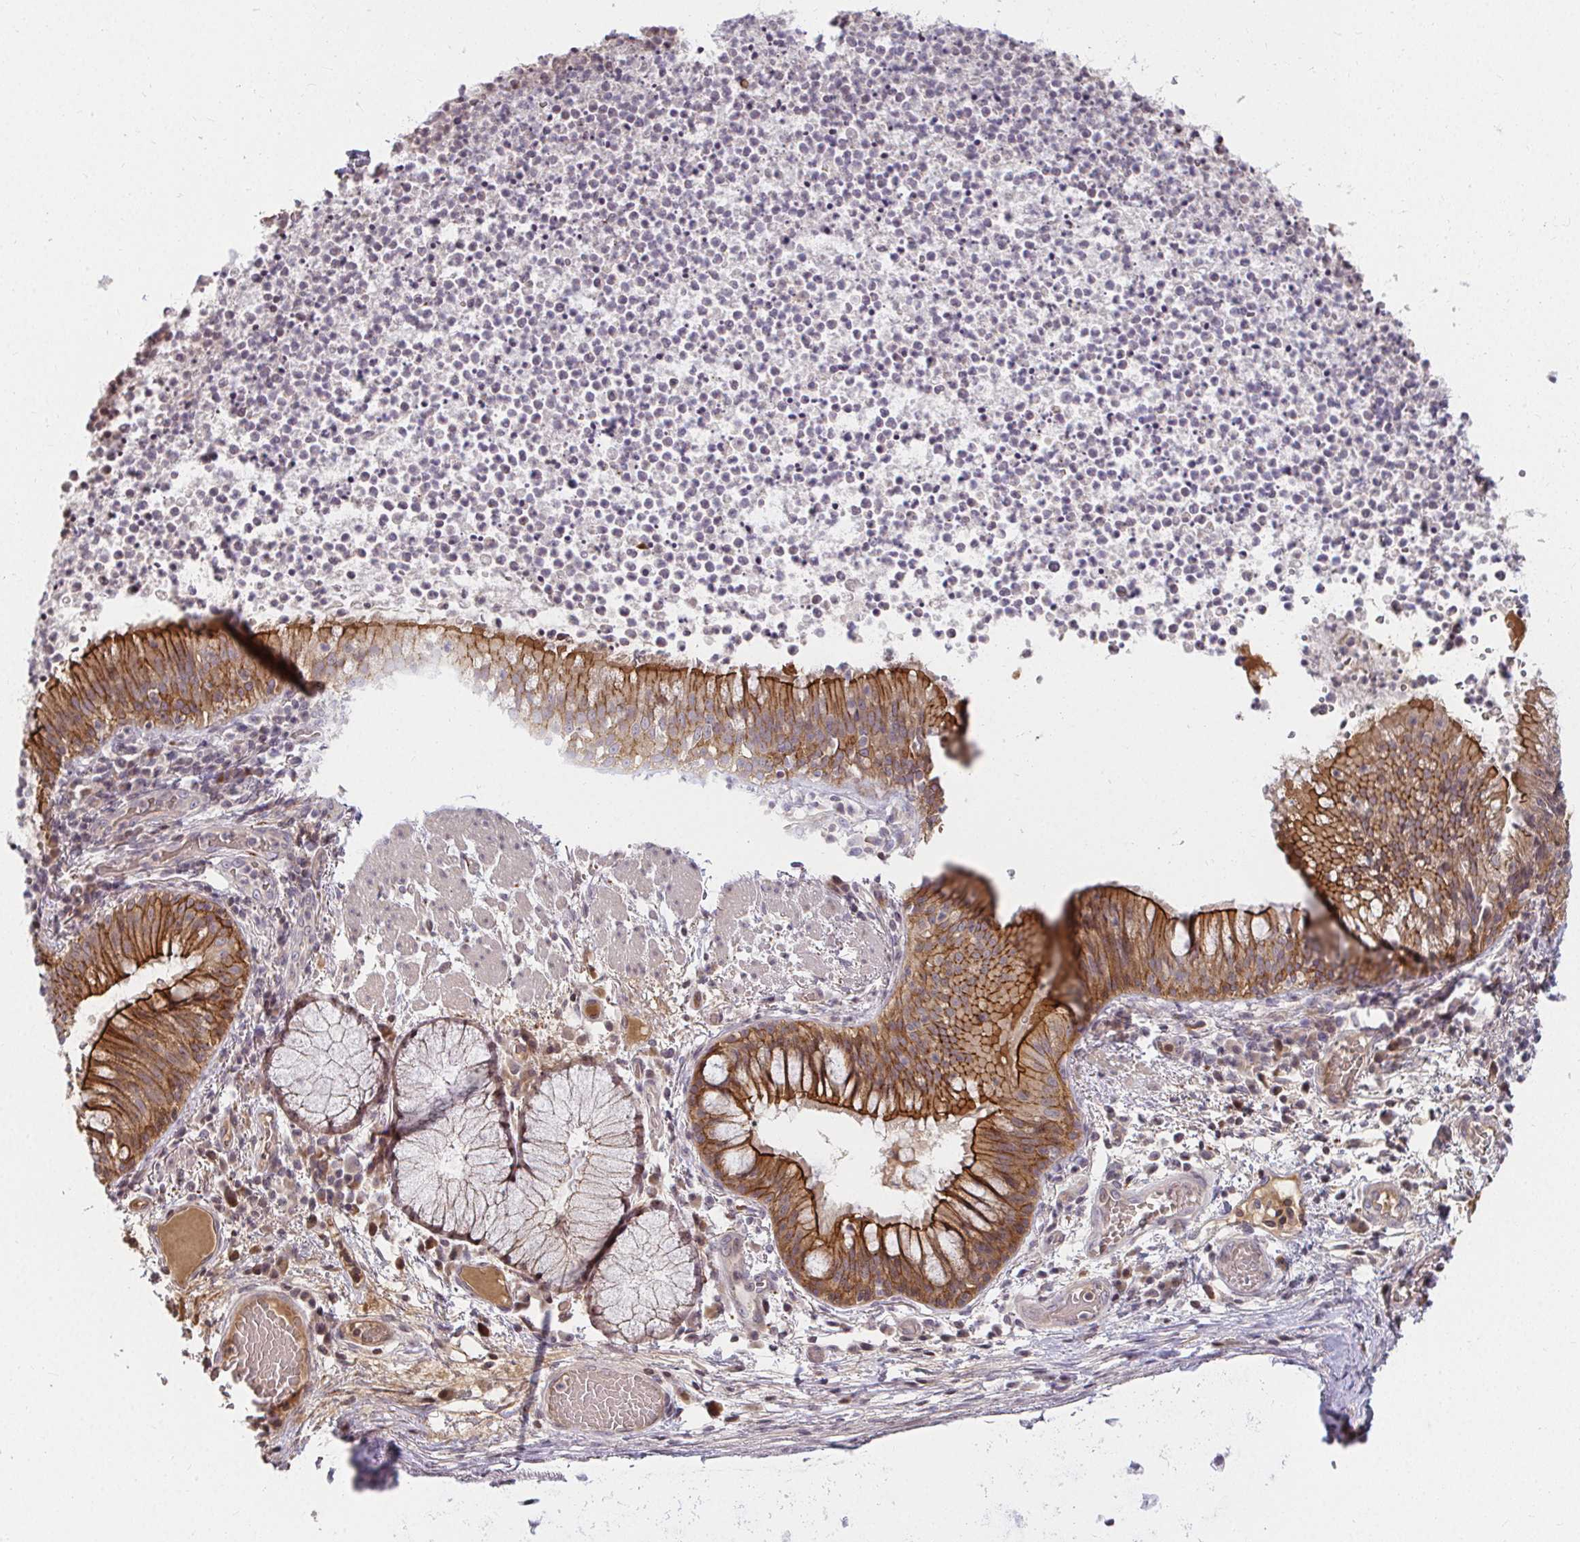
{"staining": {"intensity": "strong", "quantity": ">75%", "location": "cytoplasmic/membranous"}, "tissue": "bronchus", "cell_type": "Respiratory epithelial cells", "image_type": "normal", "snomed": [{"axis": "morphology", "description": "Normal tissue, NOS"}, {"axis": "topography", "description": "Lymph node"}, {"axis": "topography", "description": "Bronchus"}], "caption": "Immunohistochemistry photomicrograph of unremarkable bronchus: bronchus stained using immunohistochemistry (IHC) displays high levels of strong protein expression localized specifically in the cytoplasmic/membranous of respiratory epithelial cells, appearing as a cytoplasmic/membranous brown color.", "gene": "ANK3", "patient": {"sex": "male", "age": 56}}